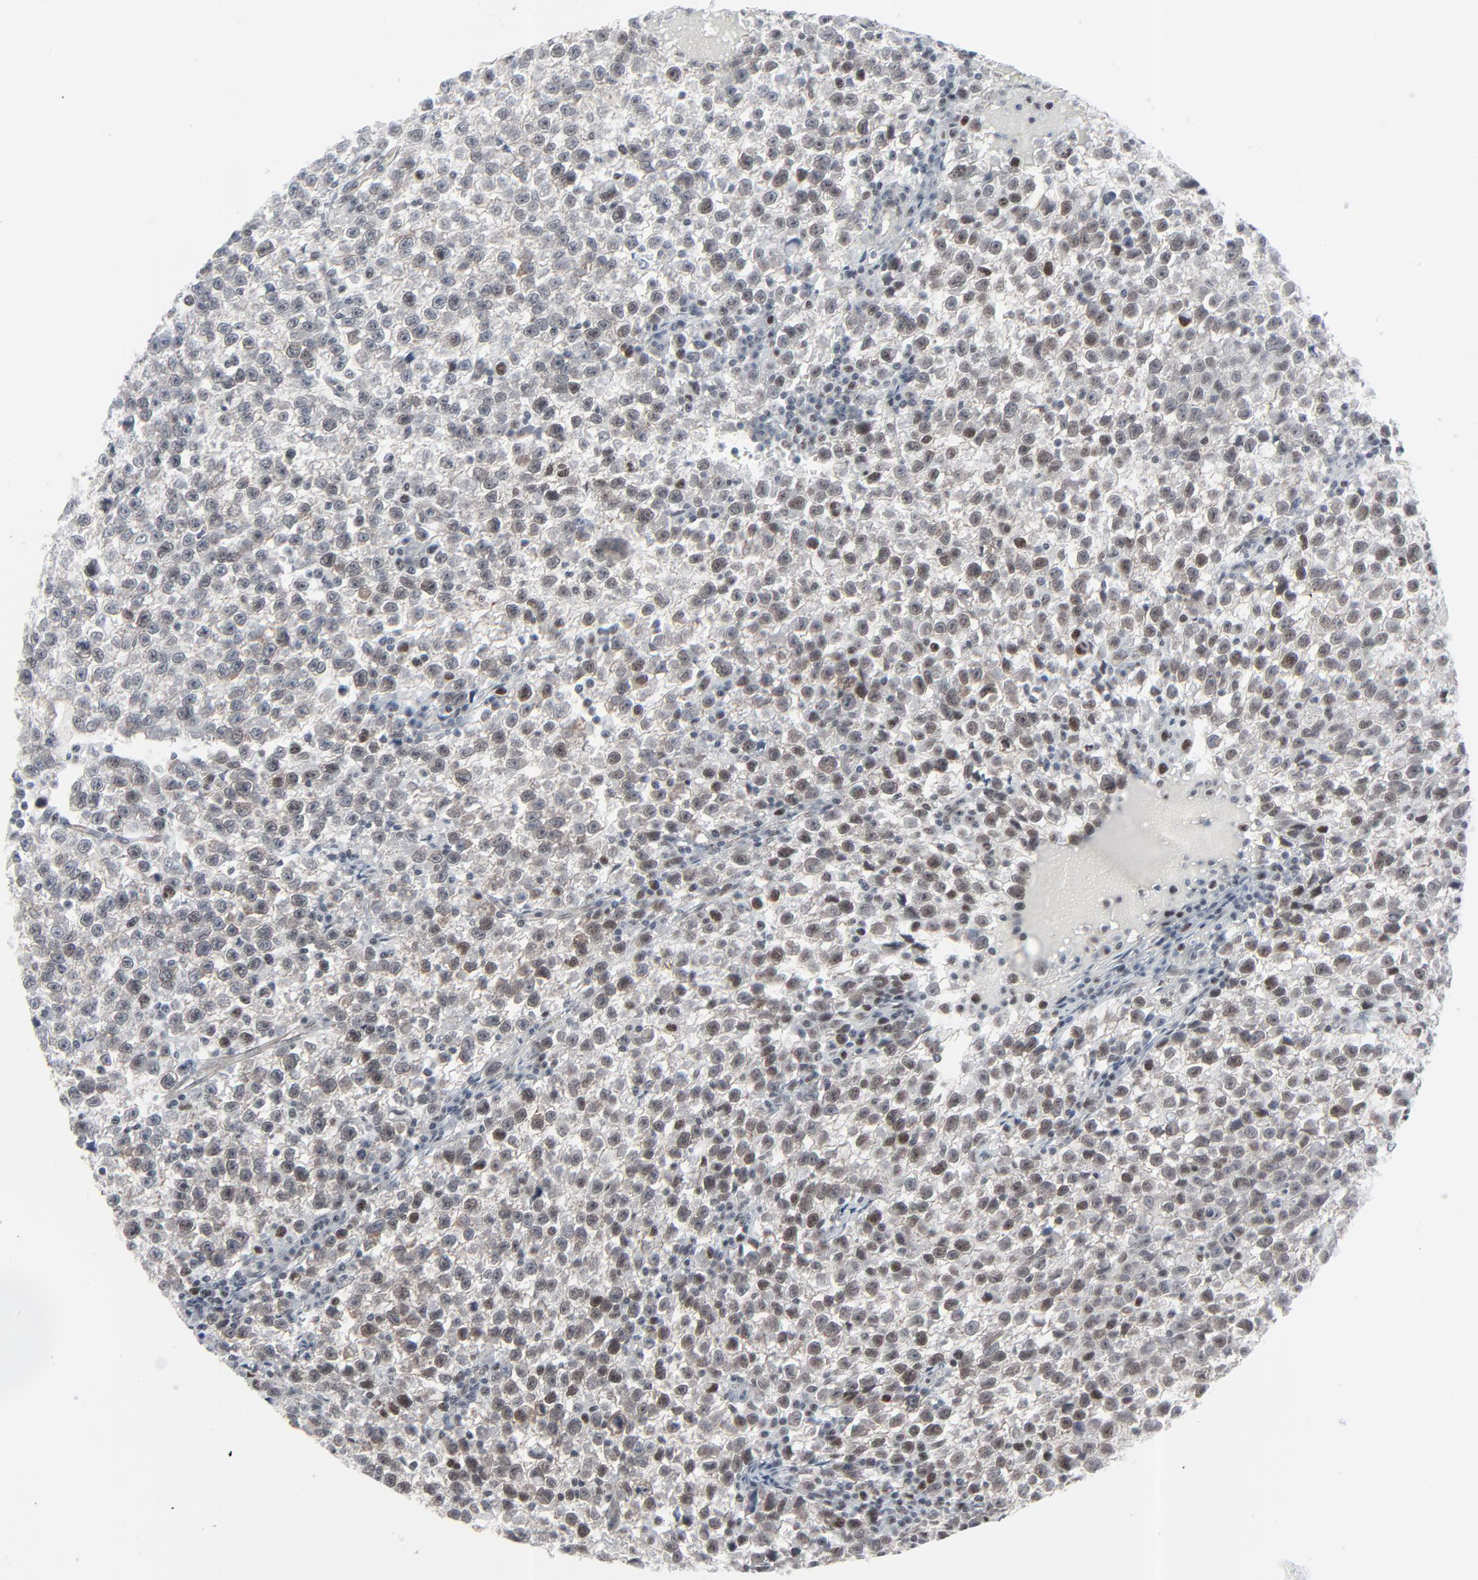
{"staining": {"intensity": "moderate", "quantity": "25%-75%", "location": "nuclear"}, "tissue": "testis cancer", "cell_type": "Tumor cells", "image_type": "cancer", "snomed": [{"axis": "morphology", "description": "Seminoma, NOS"}, {"axis": "topography", "description": "Testis"}], "caption": "An immunohistochemistry (IHC) histopathology image of tumor tissue is shown. Protein staining in brown shows moderate nuclear positivity in testis cancer within tumor cells. The staining is performed using DAB brown chromogen to label protein expression. The nuclei are counter-stained blue using hematoxylin.", "gene": "FBXO28", "patient": {"sex": "male", "age": 35}}